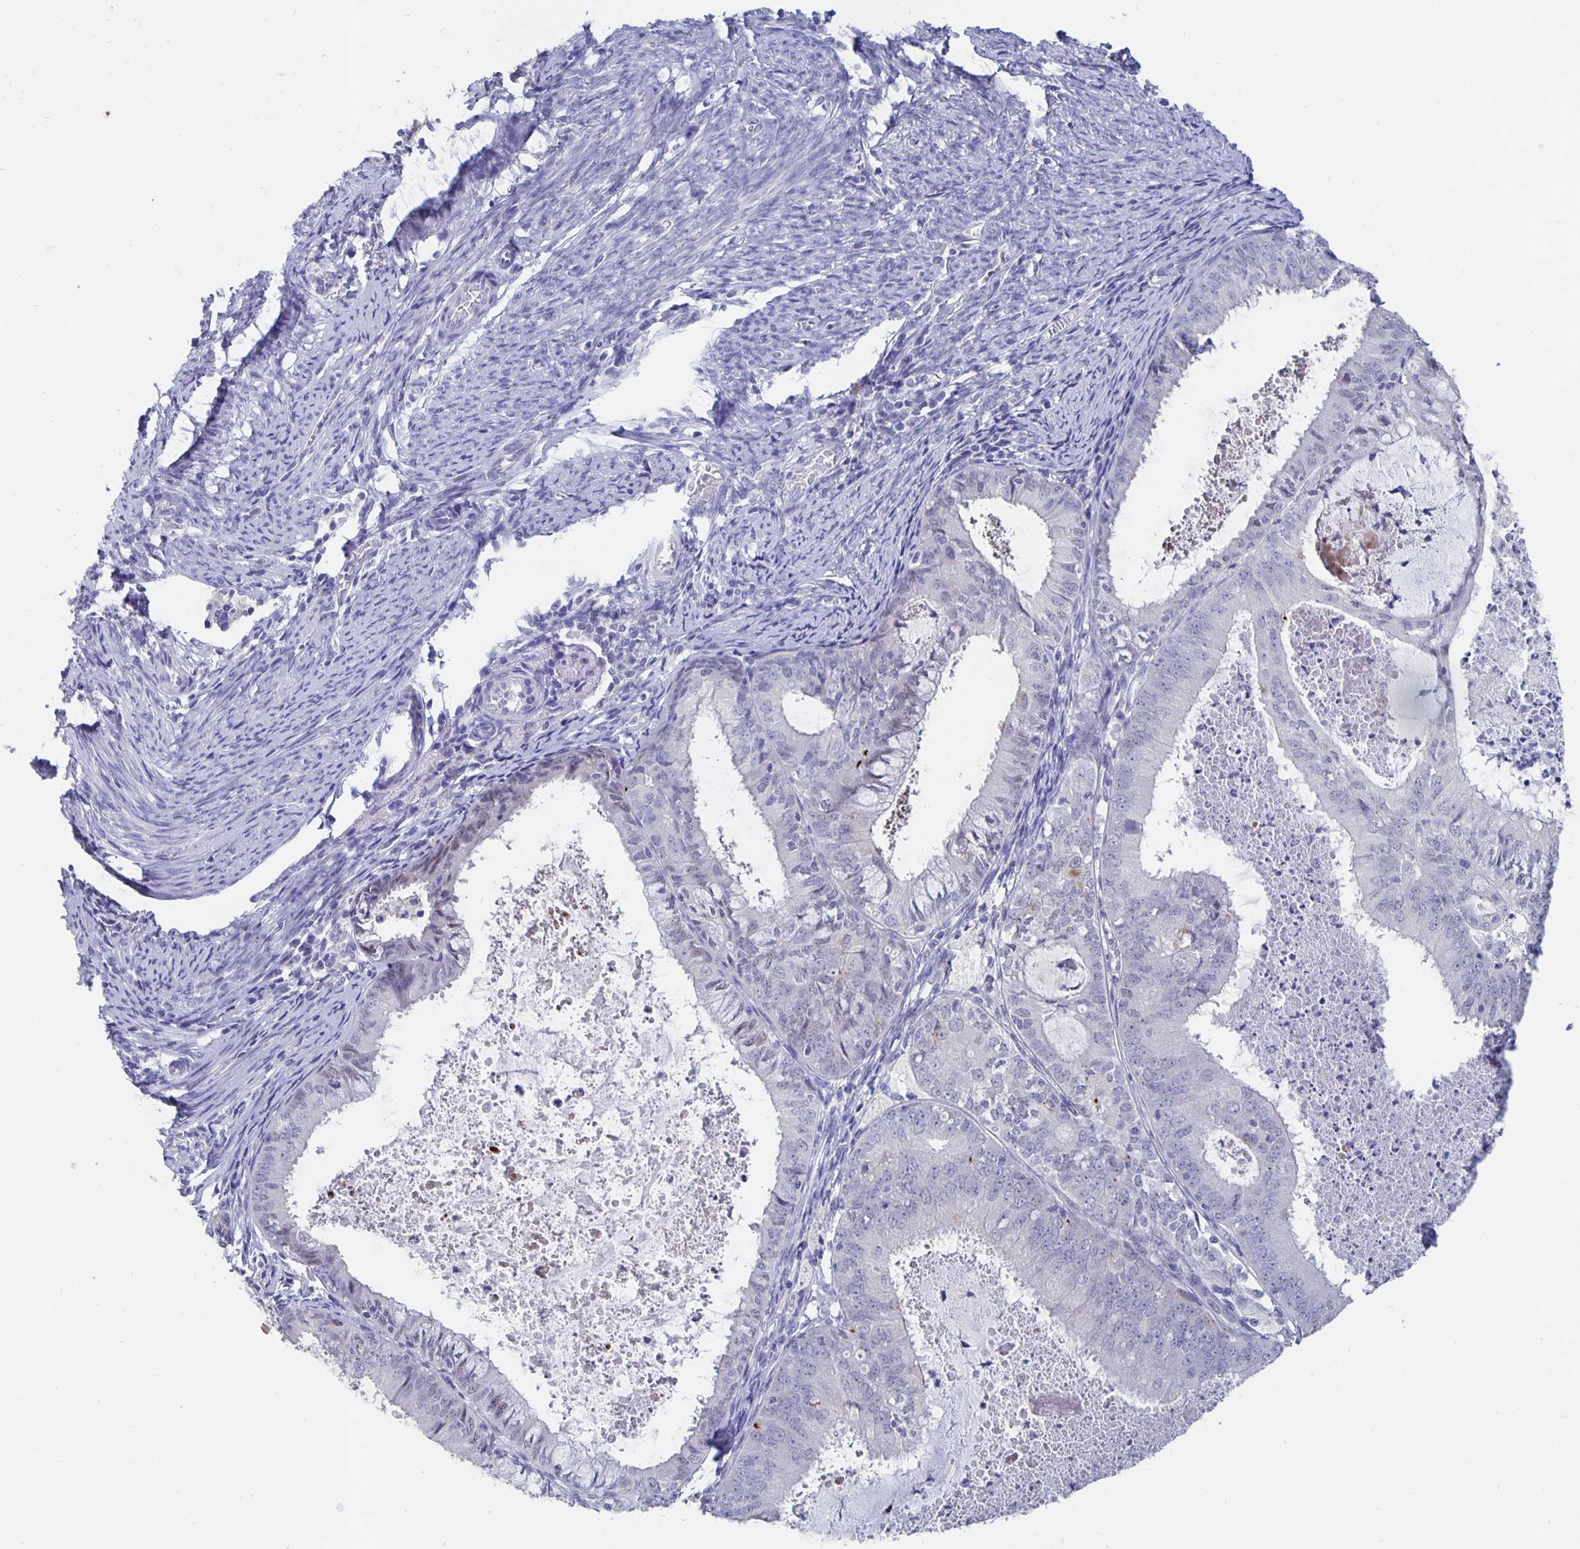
{"staining": {"intensity": "negative", "quantity": "none", "location": "none"}, "tissue": "endometrial cancer", "cell_type": "Tumor cells", "image_type": "cancer", "snomed": [{"axis": "morphology", "description": "Adenocarcinoma, NOS"}, {"axis": "topography", "description": "Endometrium"}], "caption": "Histopathology image shows no significant protein expression in tumor cells of adenocarcinoma (endometrial).", "gene": "SMOC1", "patient": {"sex": "female", "age": 57}}